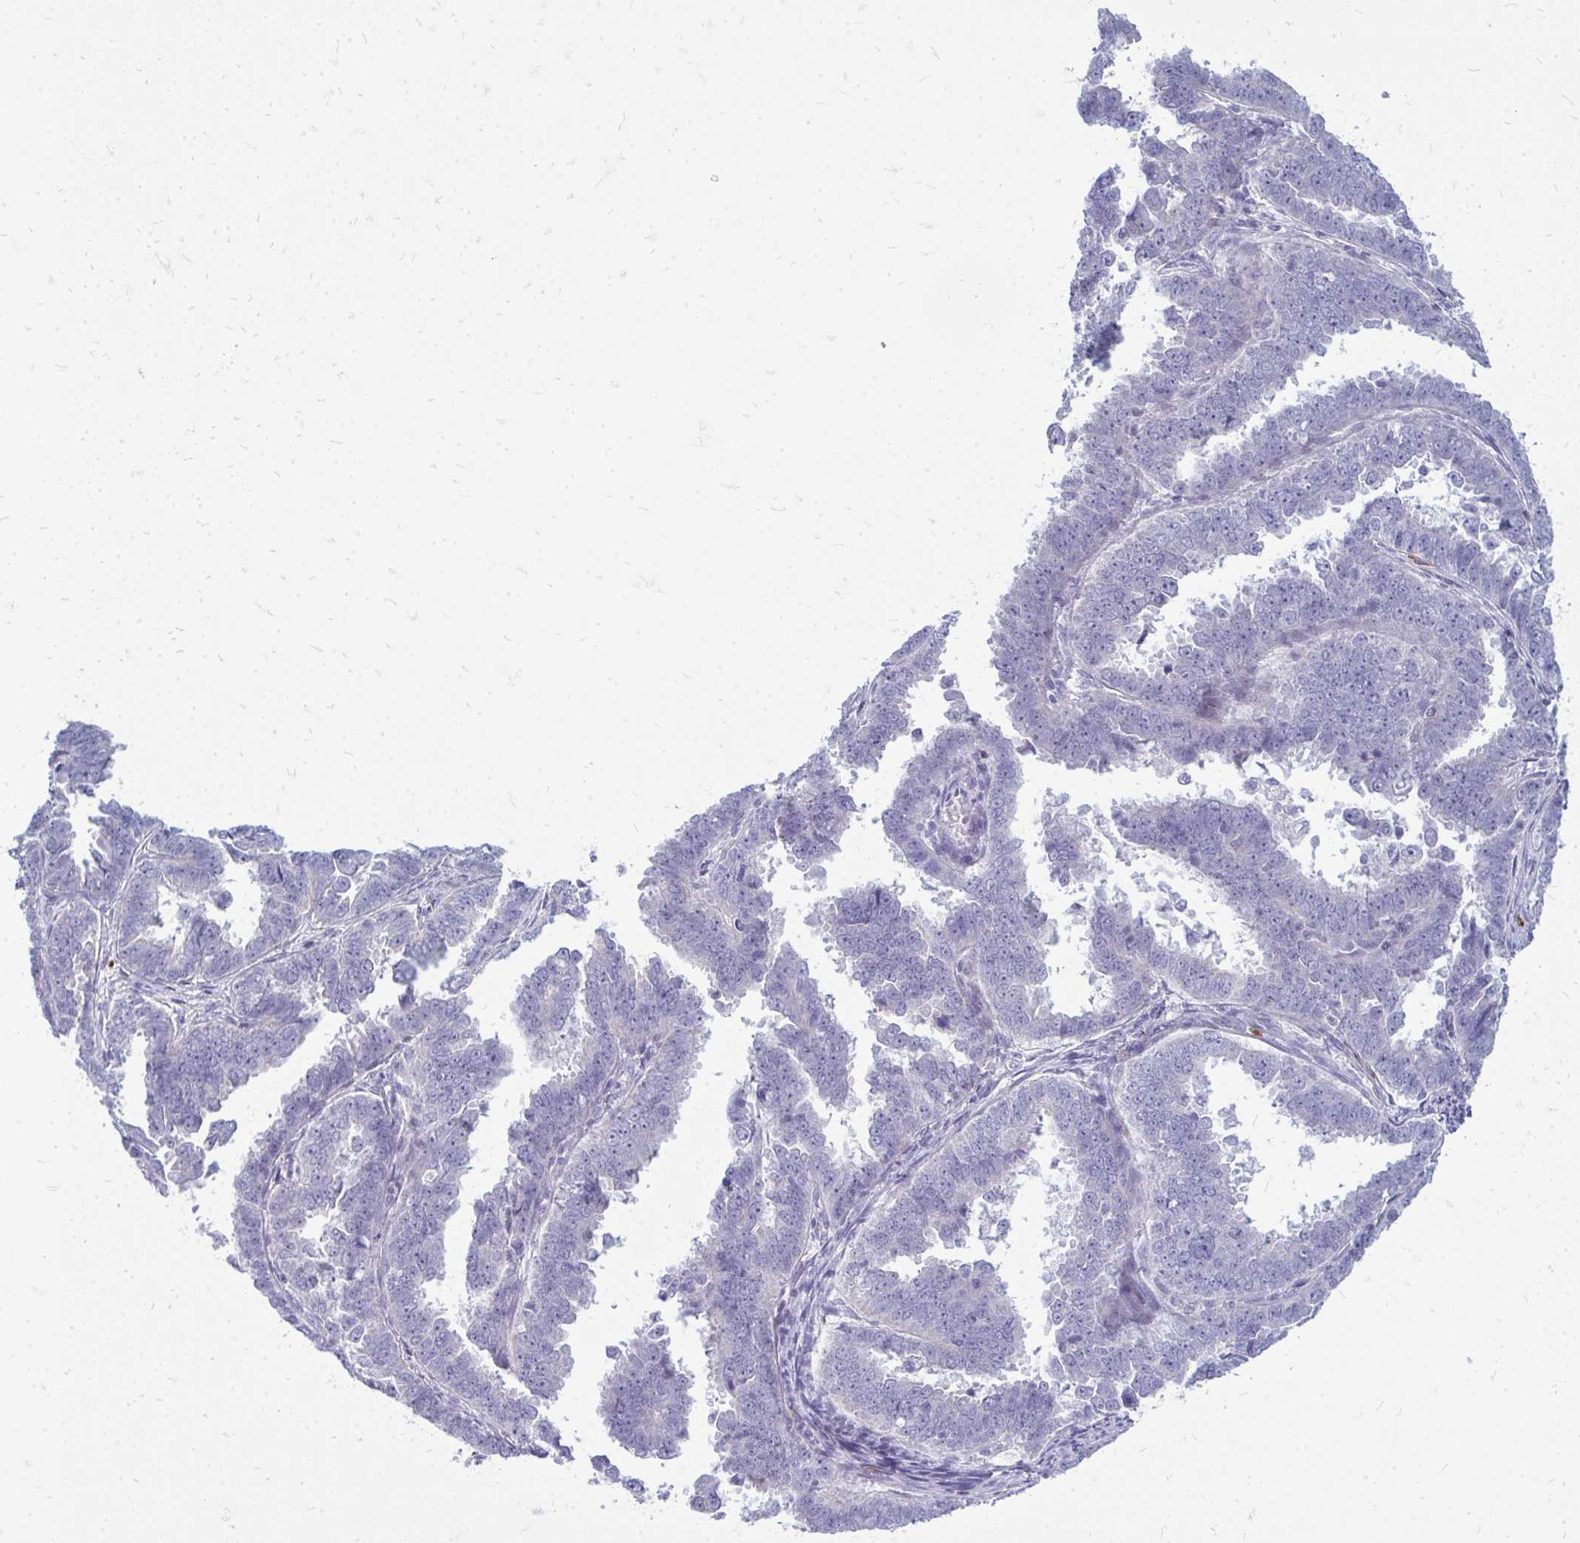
{"staining": {"intensity": "negative", "quantity": "none", "location": "none"}, "tissue": "endometrial cancer", "cell_type": "Tumor cells", "image_type": "cancer", "snomed": [{"axis": "morphology", "description": "Adenocarcinoma, NOS"}, {"axis": "topography", "description": "Endometrium"}], "caption": "High magnification brightfield microscopy of endometrial cancer stained with DAB (brown) and counterstained with hematoxylin (blue): tumor cells show no significant staining. (DAB immunohistochemistry (IHC) with hematoxylin counter stain).", "gene": "TSPEAR", "patient": {"sex": "female", "age": 75}}